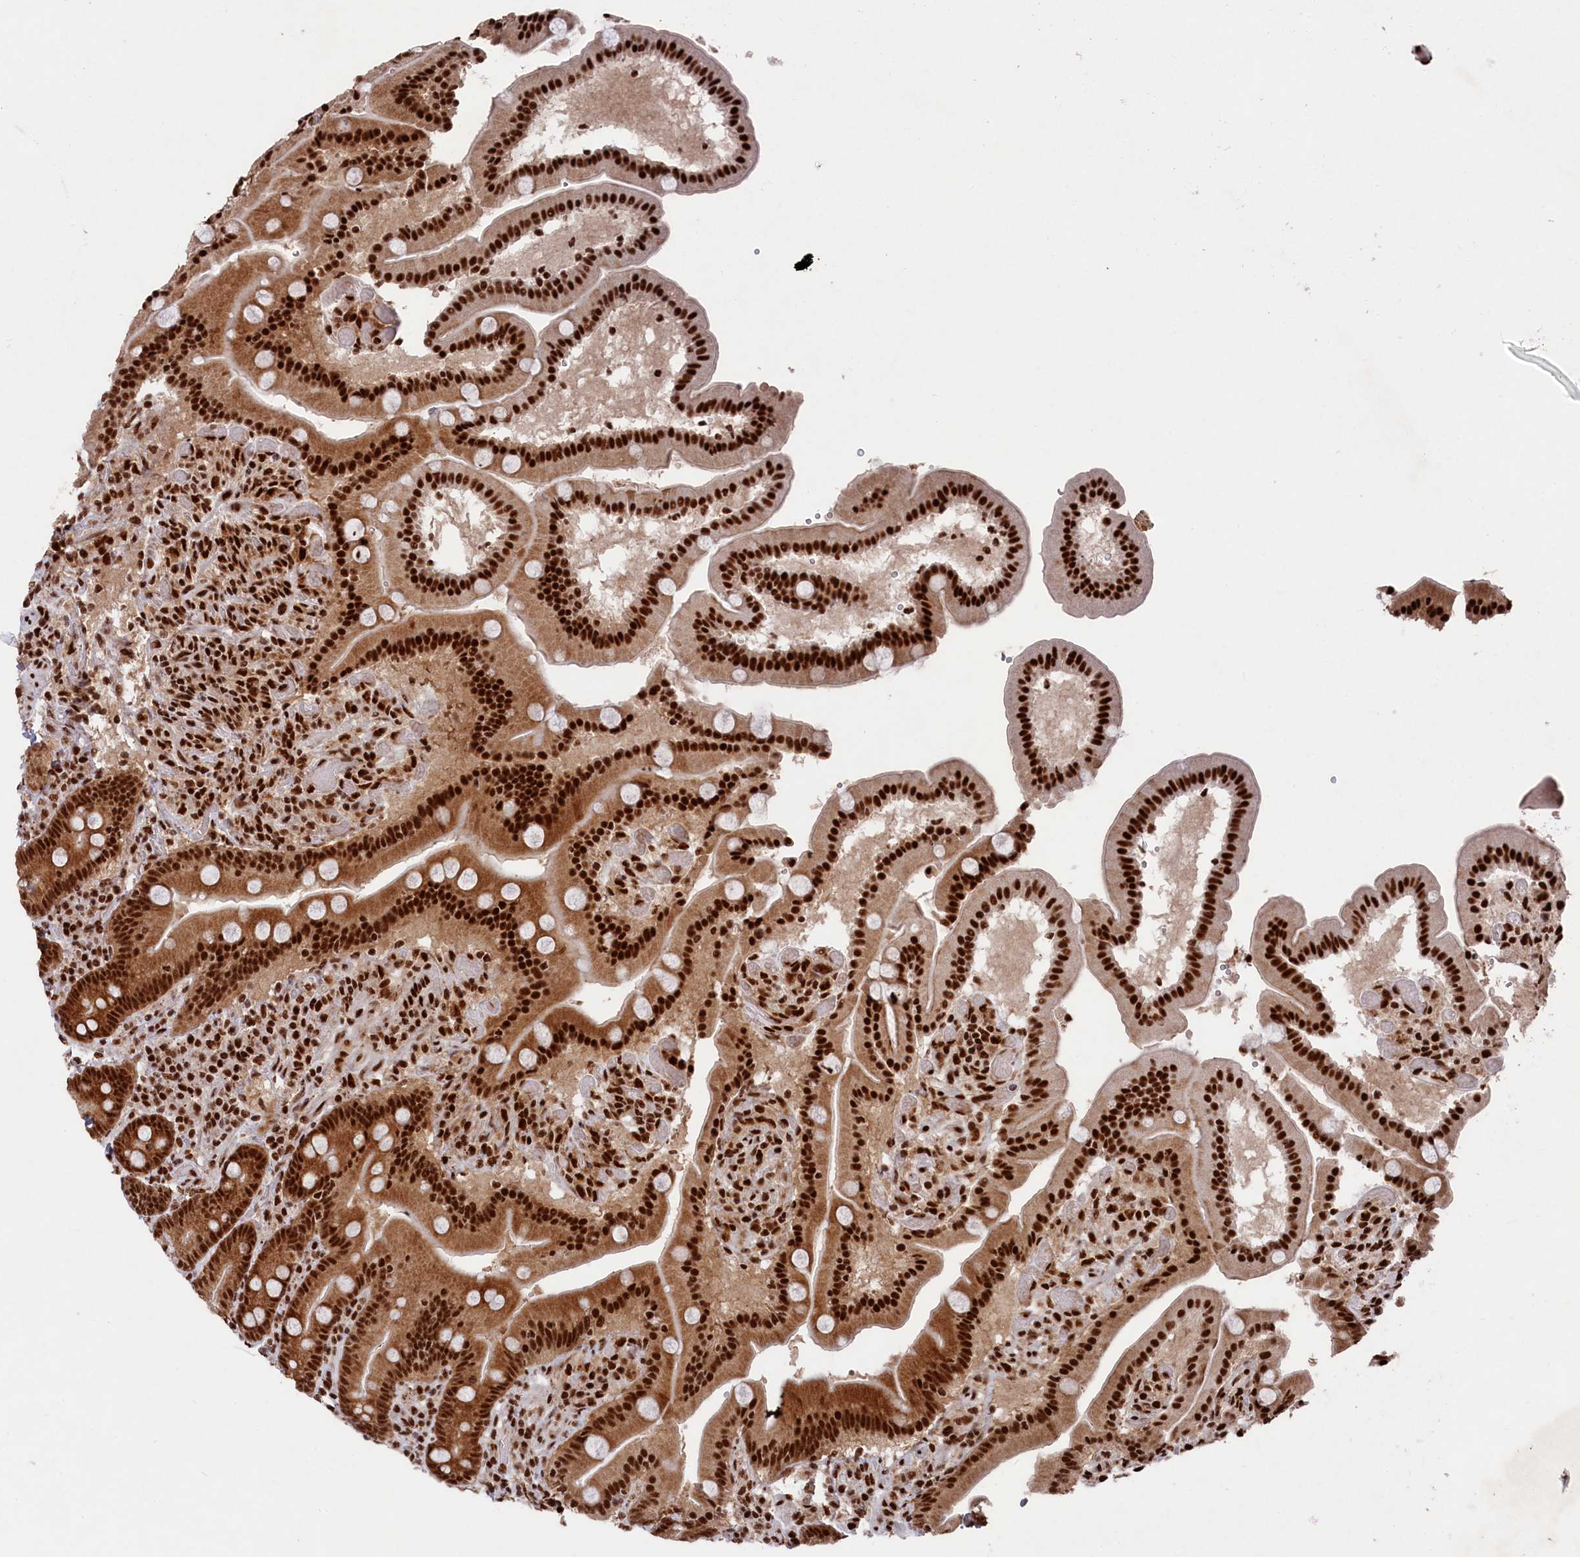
{"staining": {"intensity": "strong", "quantity": ">75%", "location": "cytoplasmic/membranous,nuclear"}, "tissue": "duodenum", "cell_type": "Glandular cells", "image_type": "normal", "snomed": [{"axis": "morphology", "description": "Normal tissue, NOS"}, {"axis": "topography", "description": "Duodenum"}], "caption": "Benign duodenum was stained to show a protein in brown. There is high levels of strong cytoplasmic/membranous,nuclear staining in about >75% of glandular cells. Nuclei are stained in blue.", "gene": "PRPF31", "patient": {"sex": "female", "age": 62}}